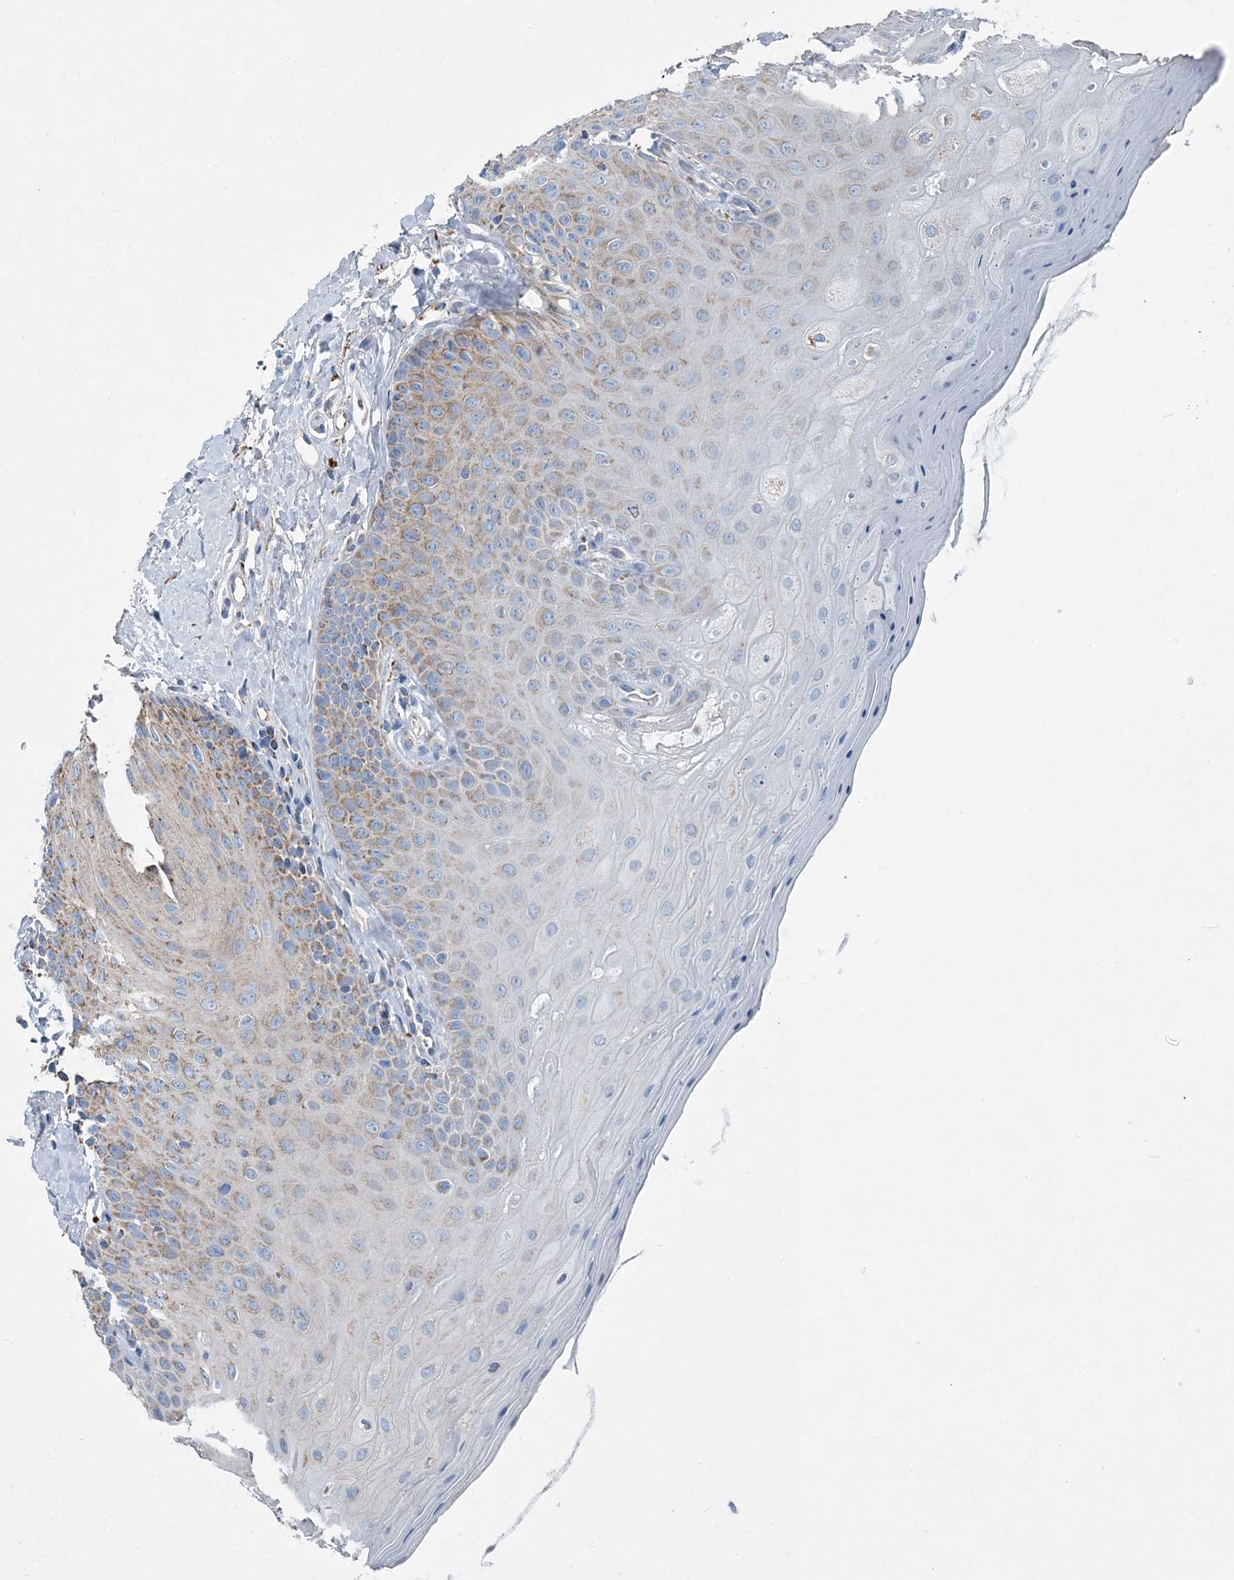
{"staining": {"intensity": "moderate", "quantity": "25%-75%", "location": "cytoplasmic/membranous"}, "tissue": "oral mucosa", "cell_type": "Squamous epithelial cells", "image_type": "normal", "snomed": [{"axis": "morphology", "description": "Normal tissue, NOS"}, {"axis": "topography", "description": "Oral tissue"}], "caption": "Immunohistochemical staining of unremarkable oral mucosa exhibits moderate cytoplasmic/membranous protein positivity in about 25%-75% of squamous epithelial cells.", "gene": "SPAG16", "patient": {"sex": "female", "age": 31}}